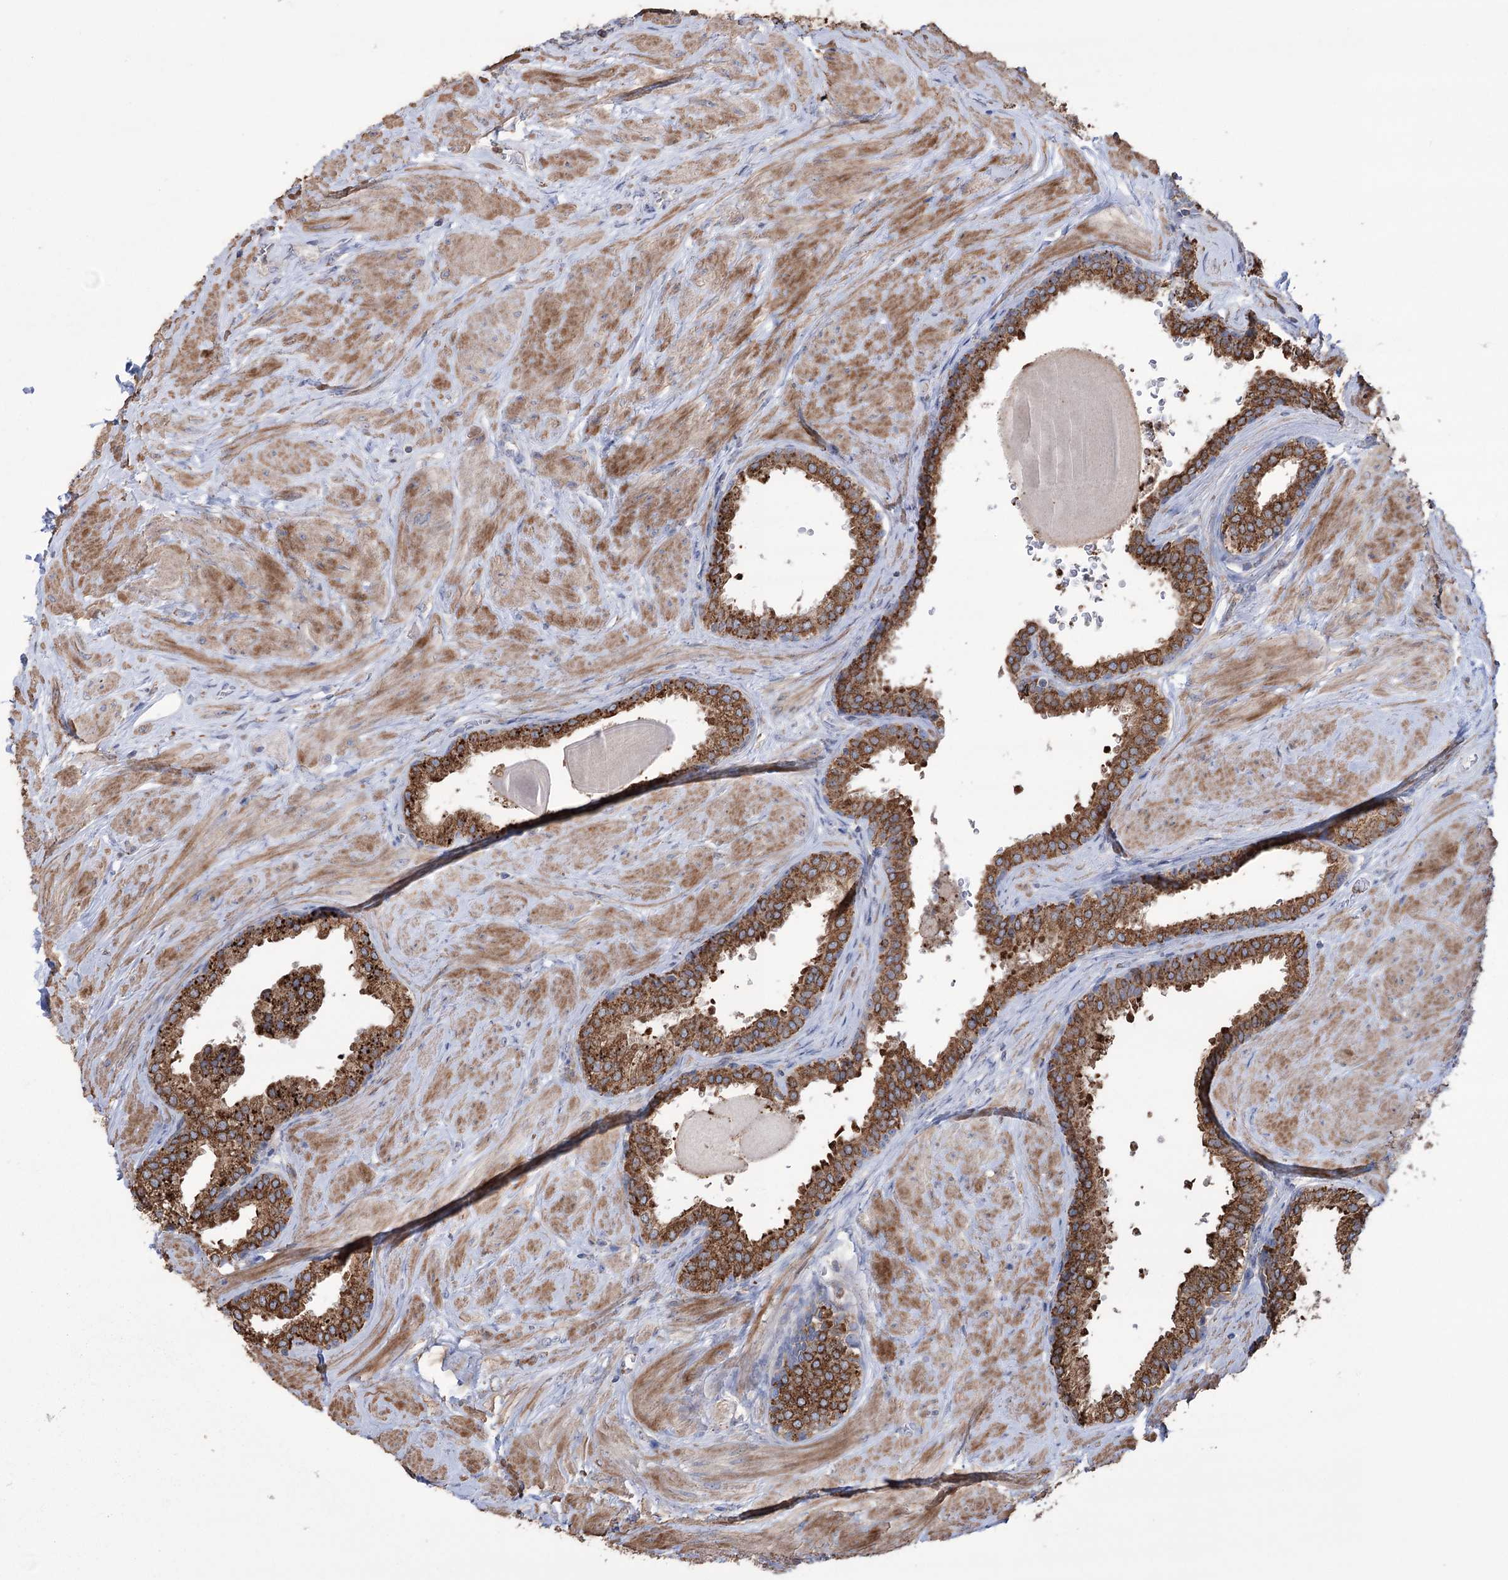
{"staining": {"intensity": "strong", "quantity": ">75%", "location": "cytoplasmic/membranous"}, "tissue": "prostate", "cell_type": "Glandular cells", "image_type": "normal", "snomed": [{"axis": "morphology", "description": "Normal tissue, NOS"}, {"axis": "topography", "description": "Prostate"}], "caption": "High-power microscopy captured an immunohistochemistry (IHC) photomicrograph of benign prostate, revealing strong cytoplasmic/membranous staining in approximately >75% of glandular cells.", "gene": "TRIM71", "patient": {"sex": "male", "age": 48}}